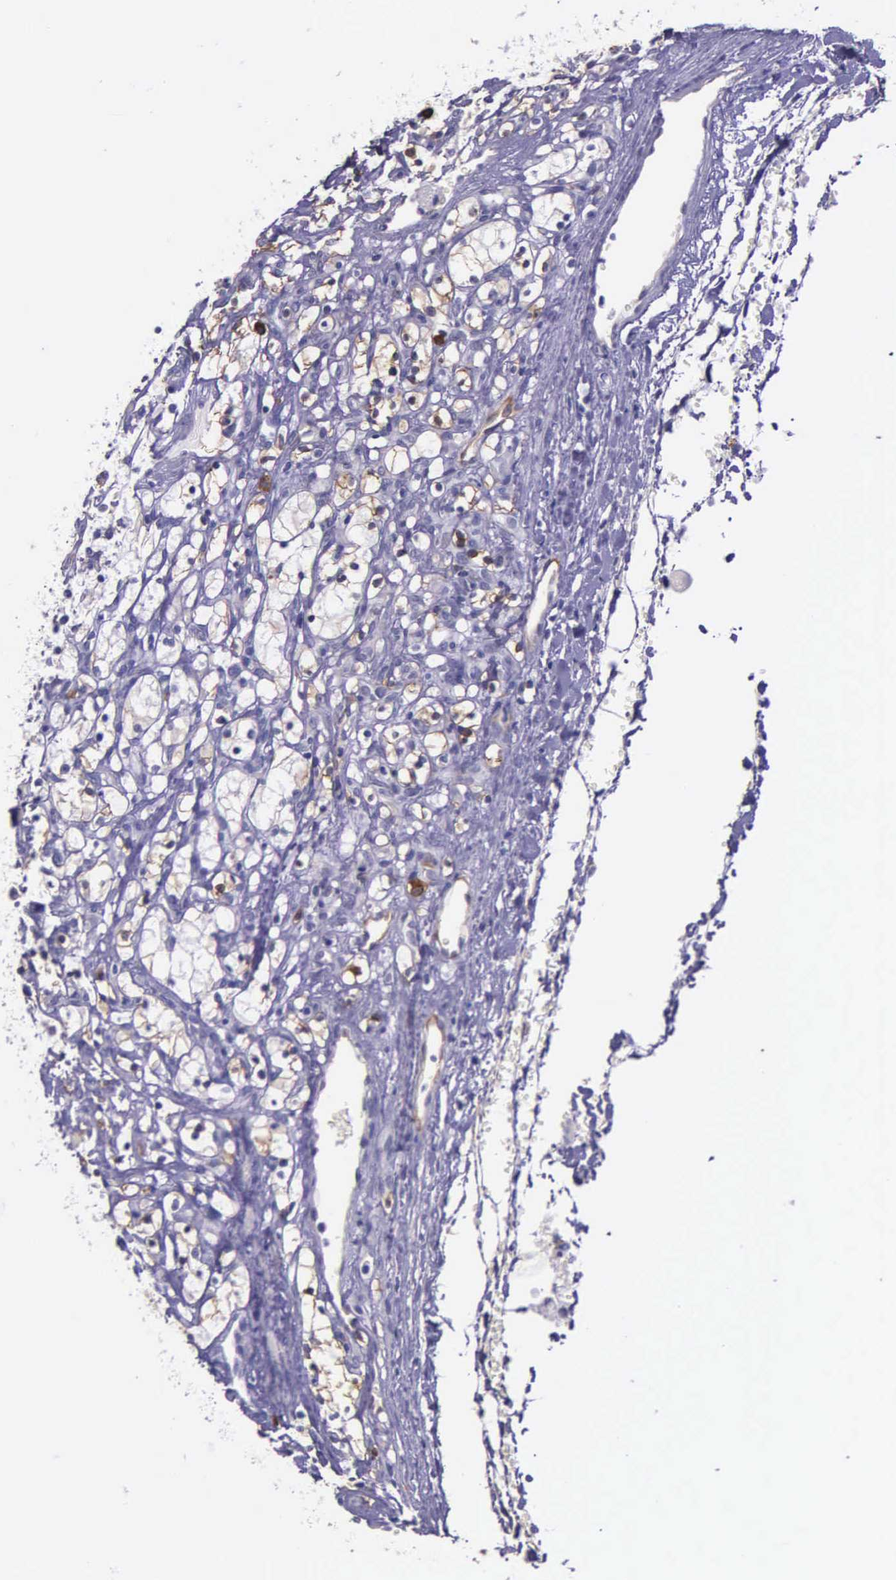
{"staining": {"intensity": "negative", "quantity": "none", "location": "none"}, "tissue": "renal cancer", "cell_type": "Tumor cells", "image_type": "cancer", "snomed": [{"axis": "morphology", "description": "Adenocarcinoma, NOS"}, {"axis": "topography", "description": "Kidney"}], "caption": "Histopathology image shows no significant protein positivity in tumor cells of renal adenocarcinoma.", "gene": "AHNAK2", "patient": {"sex": "female", "age": 83}}